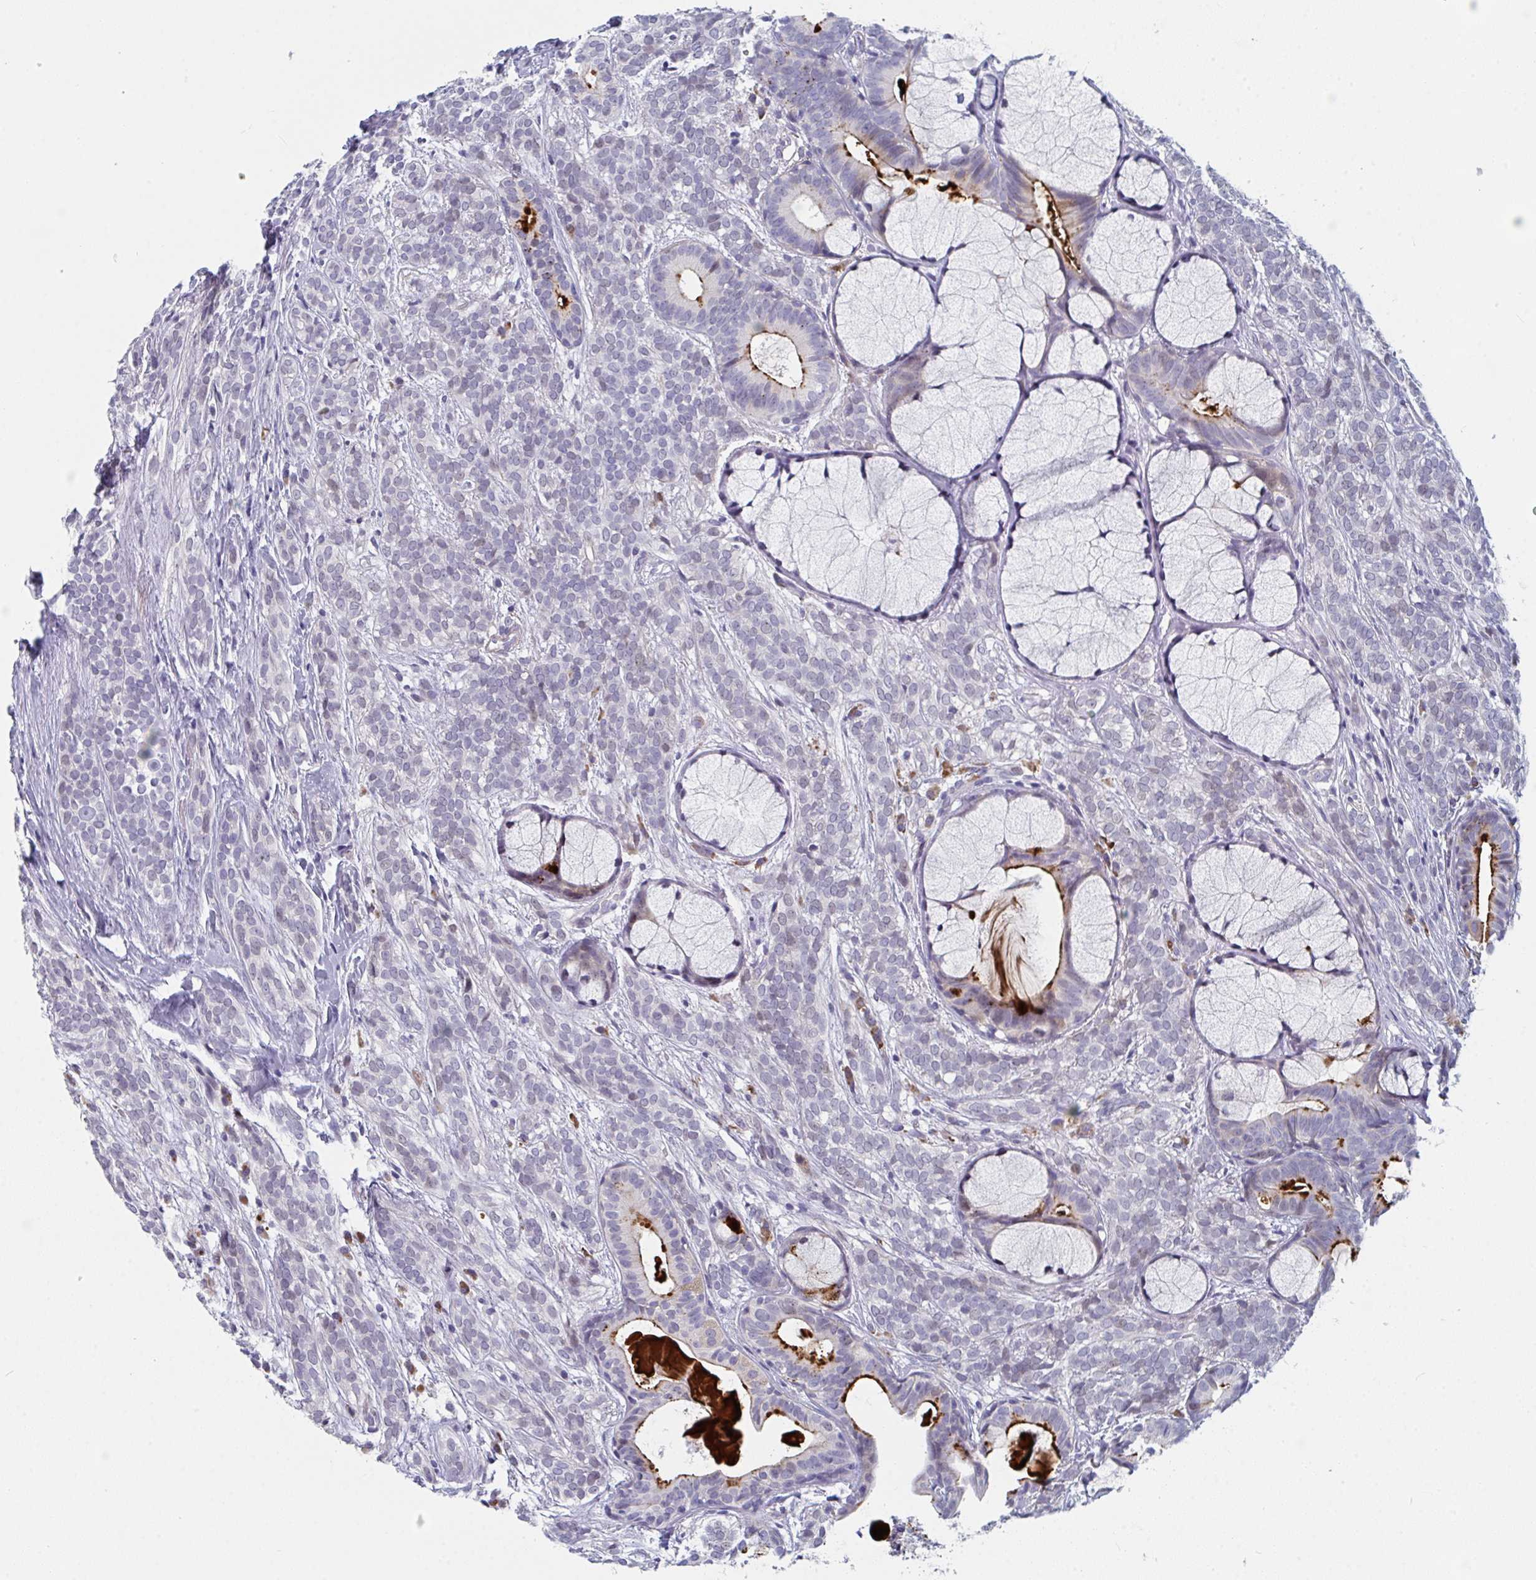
{"staining": {"intensity": "negative", "quantity": "none", "location": "none"}, "tissue": "head and neck cancer", "cell_type": "Tumor cells", "image_type": "cancer", "snomed": [{"axis": "morphology", "description": "Adenocarcinoma, NOS"}, {"axis": "topography", "description": "Head-Neck"}], "caption": "Immunohistochemistry micrograph of head and neck adenocarcinoma stained for a protein (brown), which demonstrates no staining in tumor cells.", "gene": "CENPT", "patient": {"sex": "female", "age": 57}}